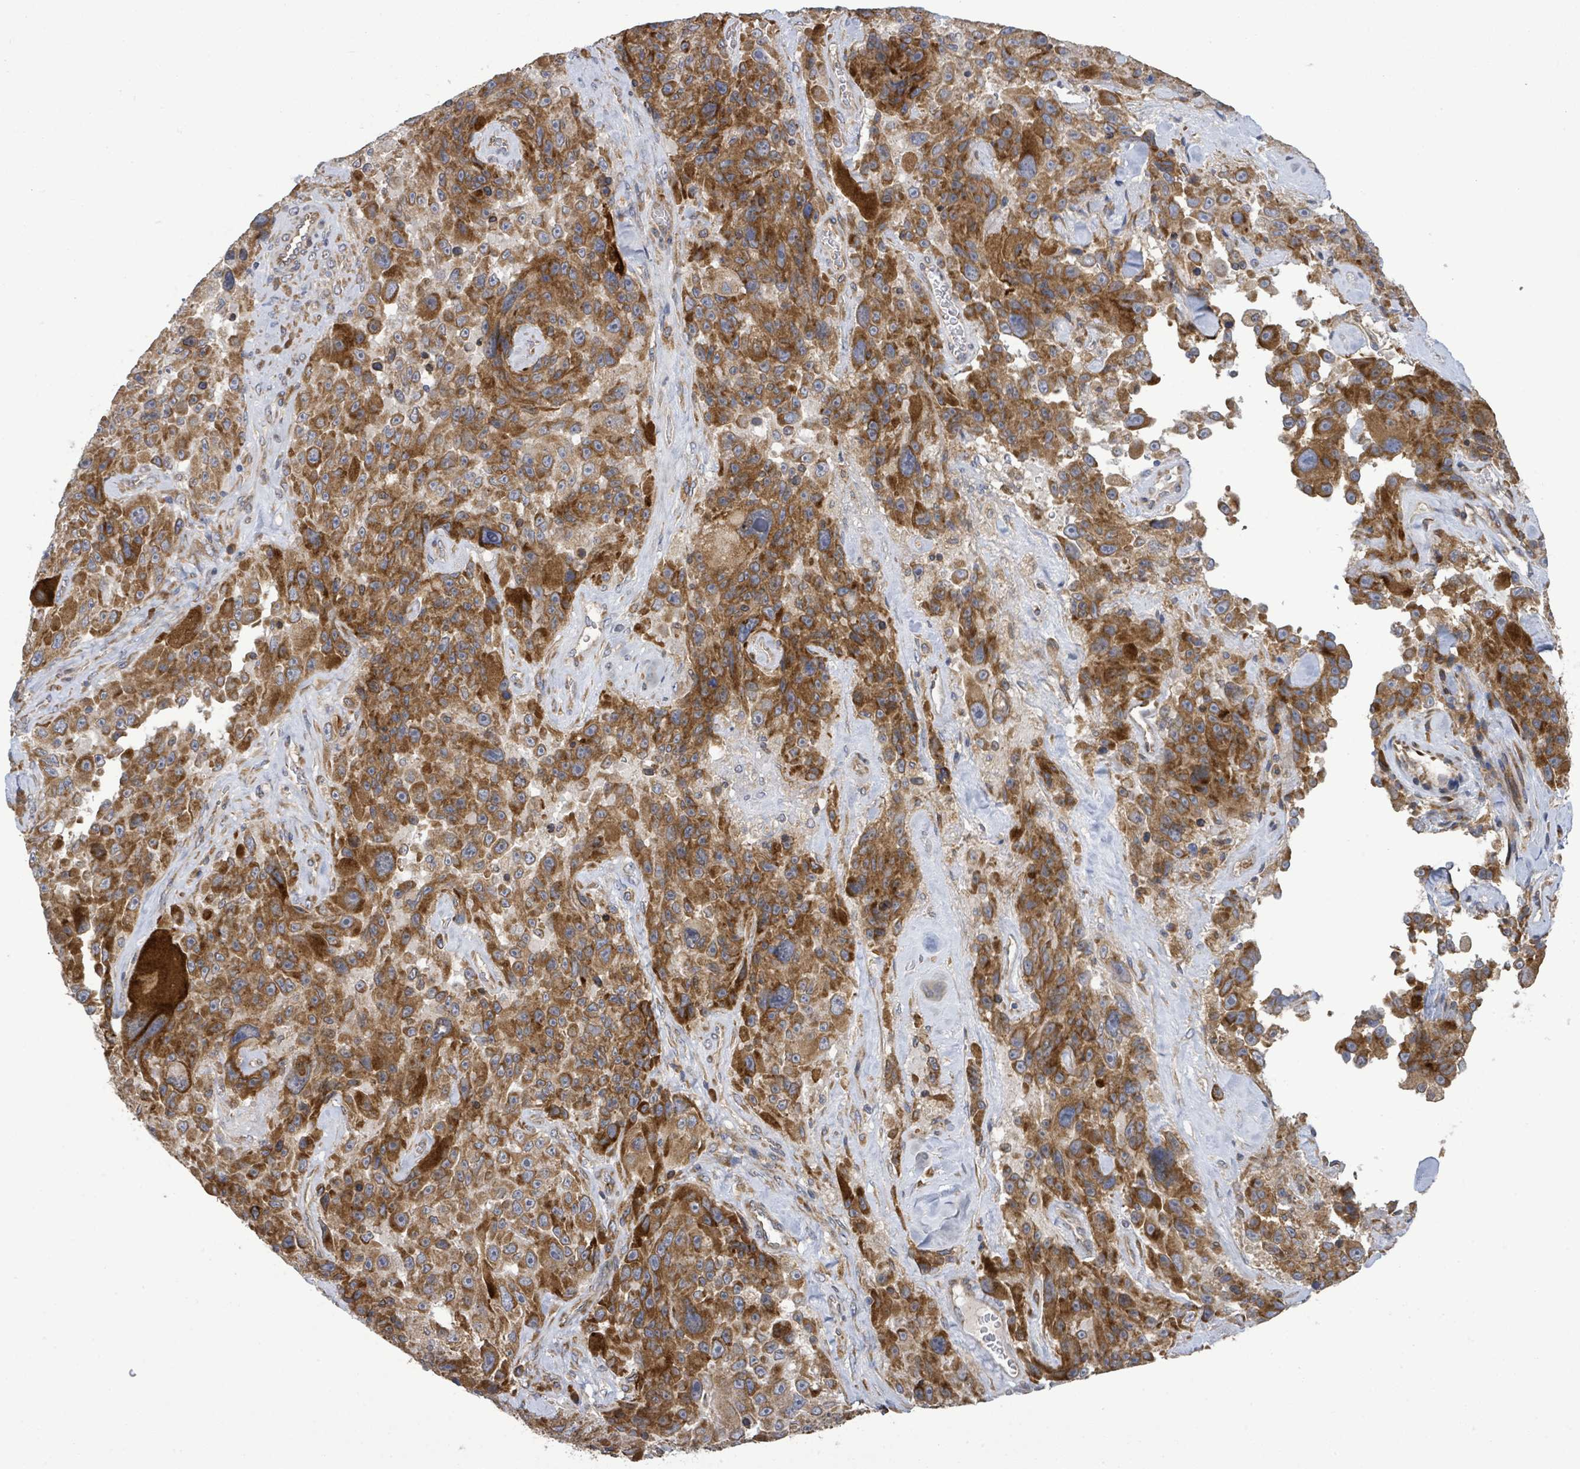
{"staining": {"intensity": "moderate", "quantity": ">75%", "location": "cytoplasmic/membranous"}, "tissue": "melanoma", "cell_type": "Tumor cells", "image_type": "cancer", "snomed": [{"axis": "morphology", "description": "Malignant melanoma, Metastatic site"}, {"axis": "topography", "description": "Lymph node"}], "caption": "Protein staining by immunohistochemistry shows moderate cytoplasmic/membranous staining in about >75% of tumor cells in melanoma.", "gene": "NOMO1", "patient": {"sex": "male", "age": 62}}